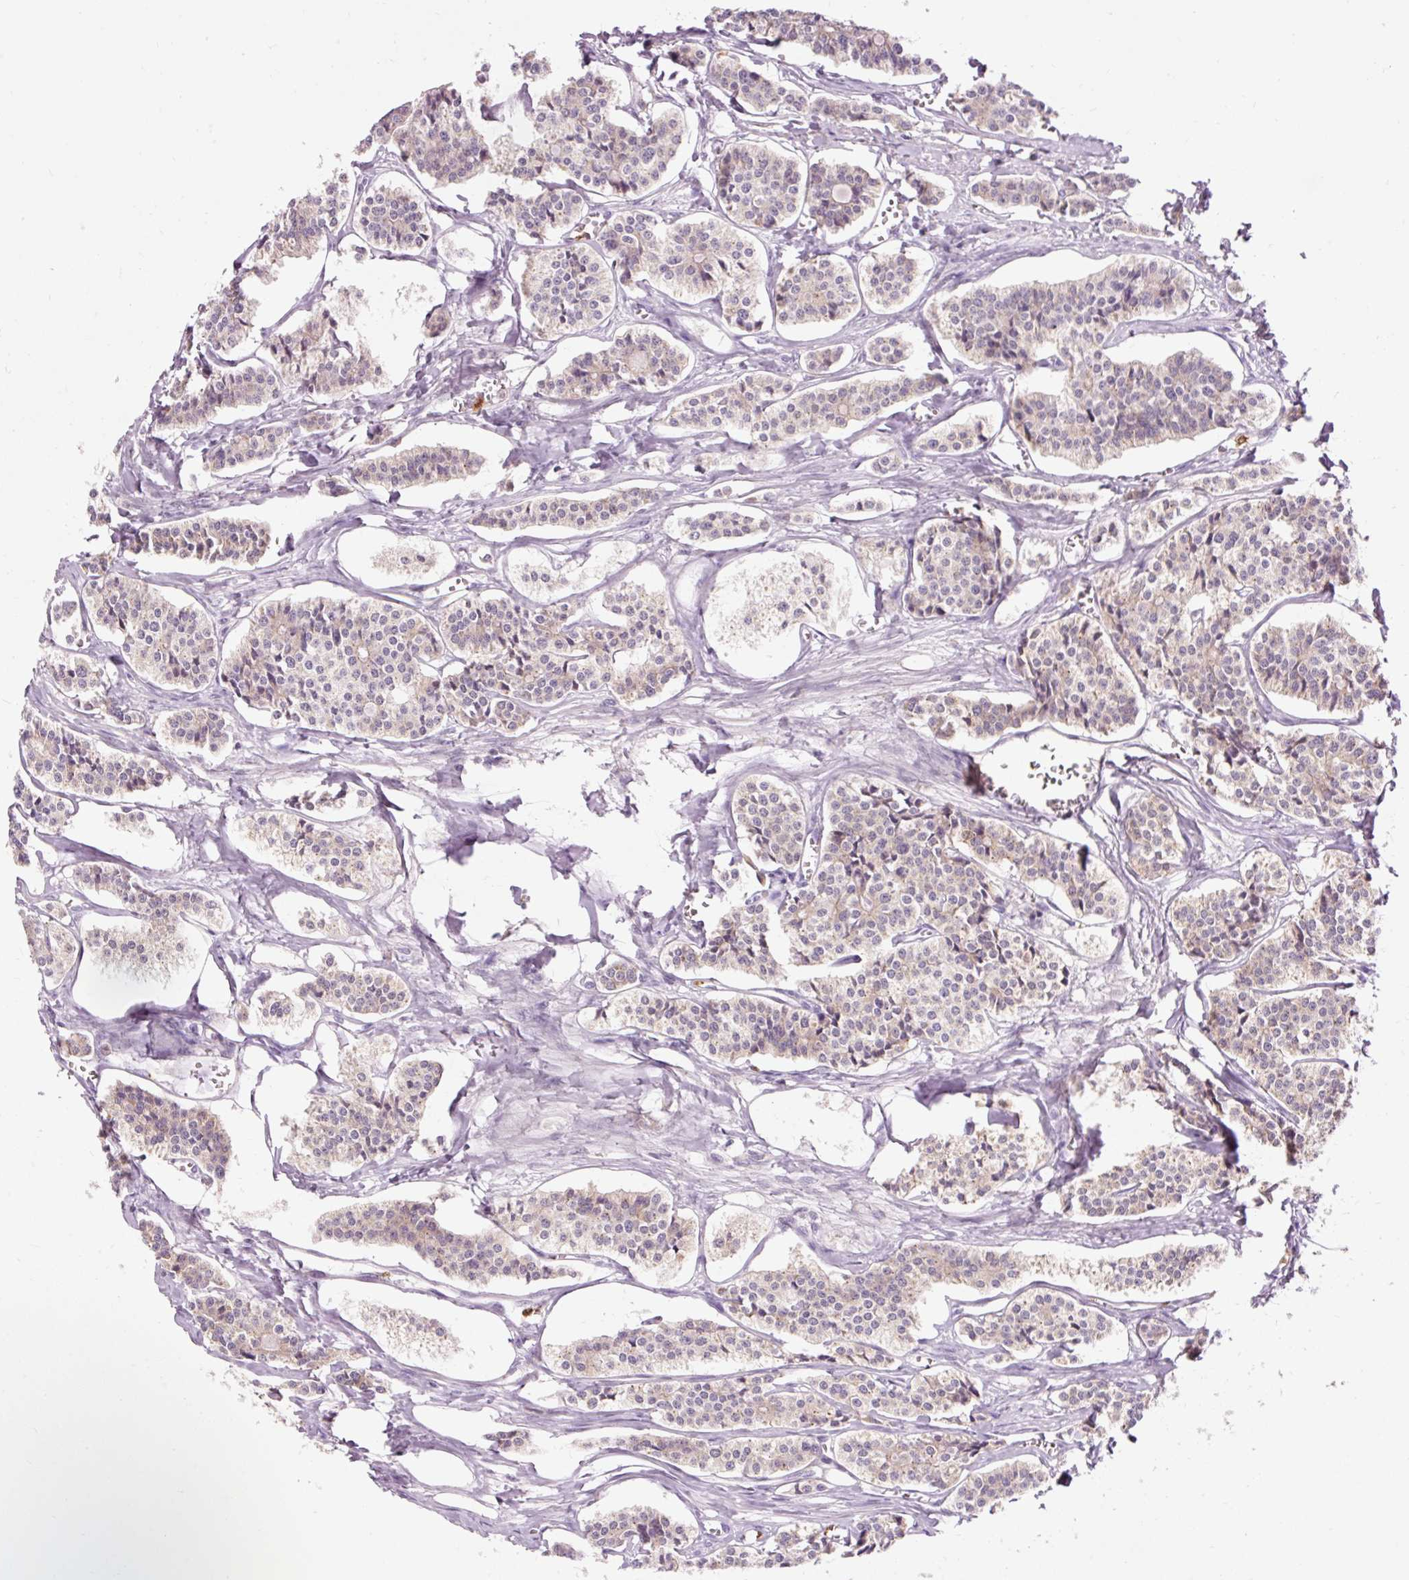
{"staining": {"intensity": "negative", "quantity": "none", "location": "none"}, "tissue": "carcinoid", "cell_type": "Tumor cells", "image_type": "cancer", "snomed": [{"axis": "morphology", "description": "Carcinoid, malignant, NOS"}, {"axis": "topography", "description": "Small intestine"}], "caption": "Human carcinoid stained for a protein using immunohistochemistry displays no positivity in tumor cells.", "gene": "PRDX5", "patient": {"sex": "male", "age": 63}}